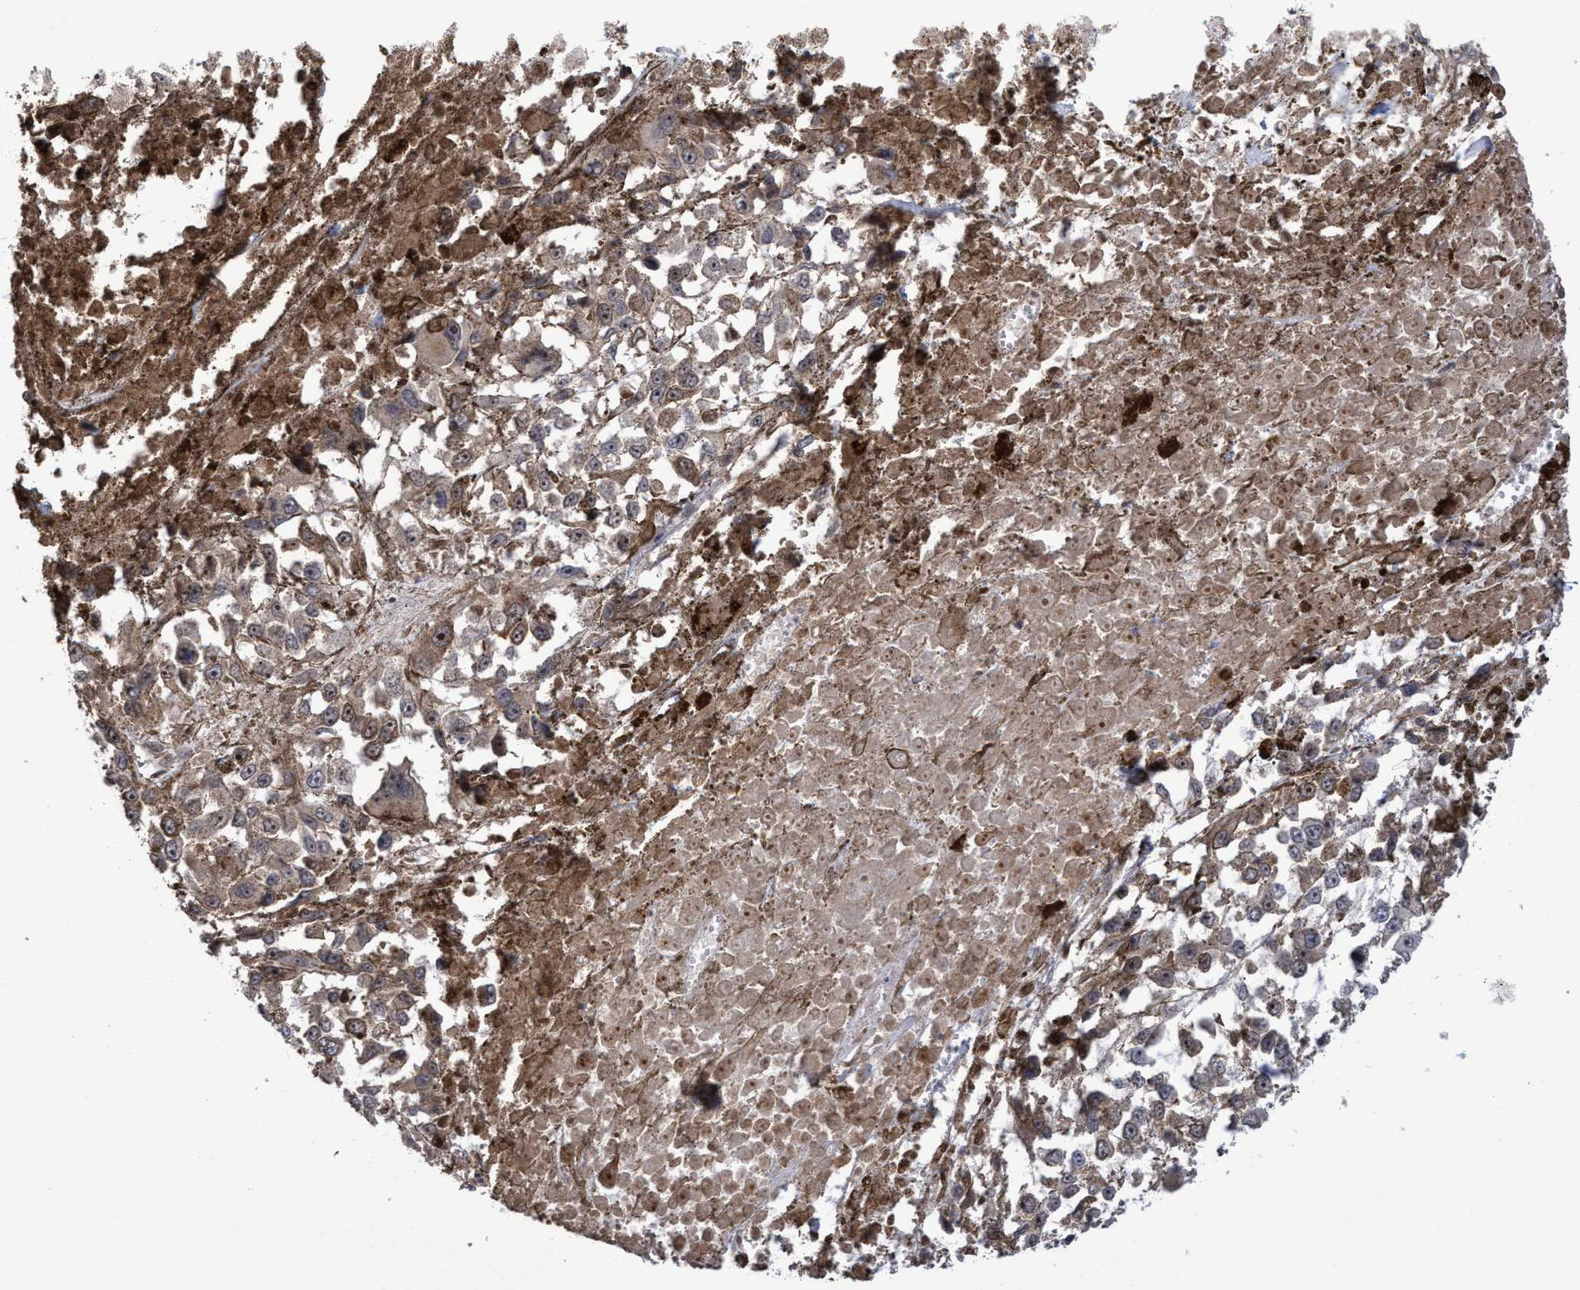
{"staining": {"intensity": "weak", "quantity": ">75%", "location": "cytoplasmic/membranous,nuclear"}, "tissue": "melanoma", "cell_type": "Tumor cells", "image_type": "cancer", "snomed": [{"axis": "morphology", "description": "Malignant melanoma, Metastatic site"}, {"axis": "topography", "description": "Lymph node"}], "caption": "Malignant melanoma (metastatic site) stained for a protein (brown) shows weak cytoplasmic/membranous and nuclear positive staining in approximately >75% of tumor cells.", "gene": "SLBP", "patient": {"sex": "male", "age": 59}}